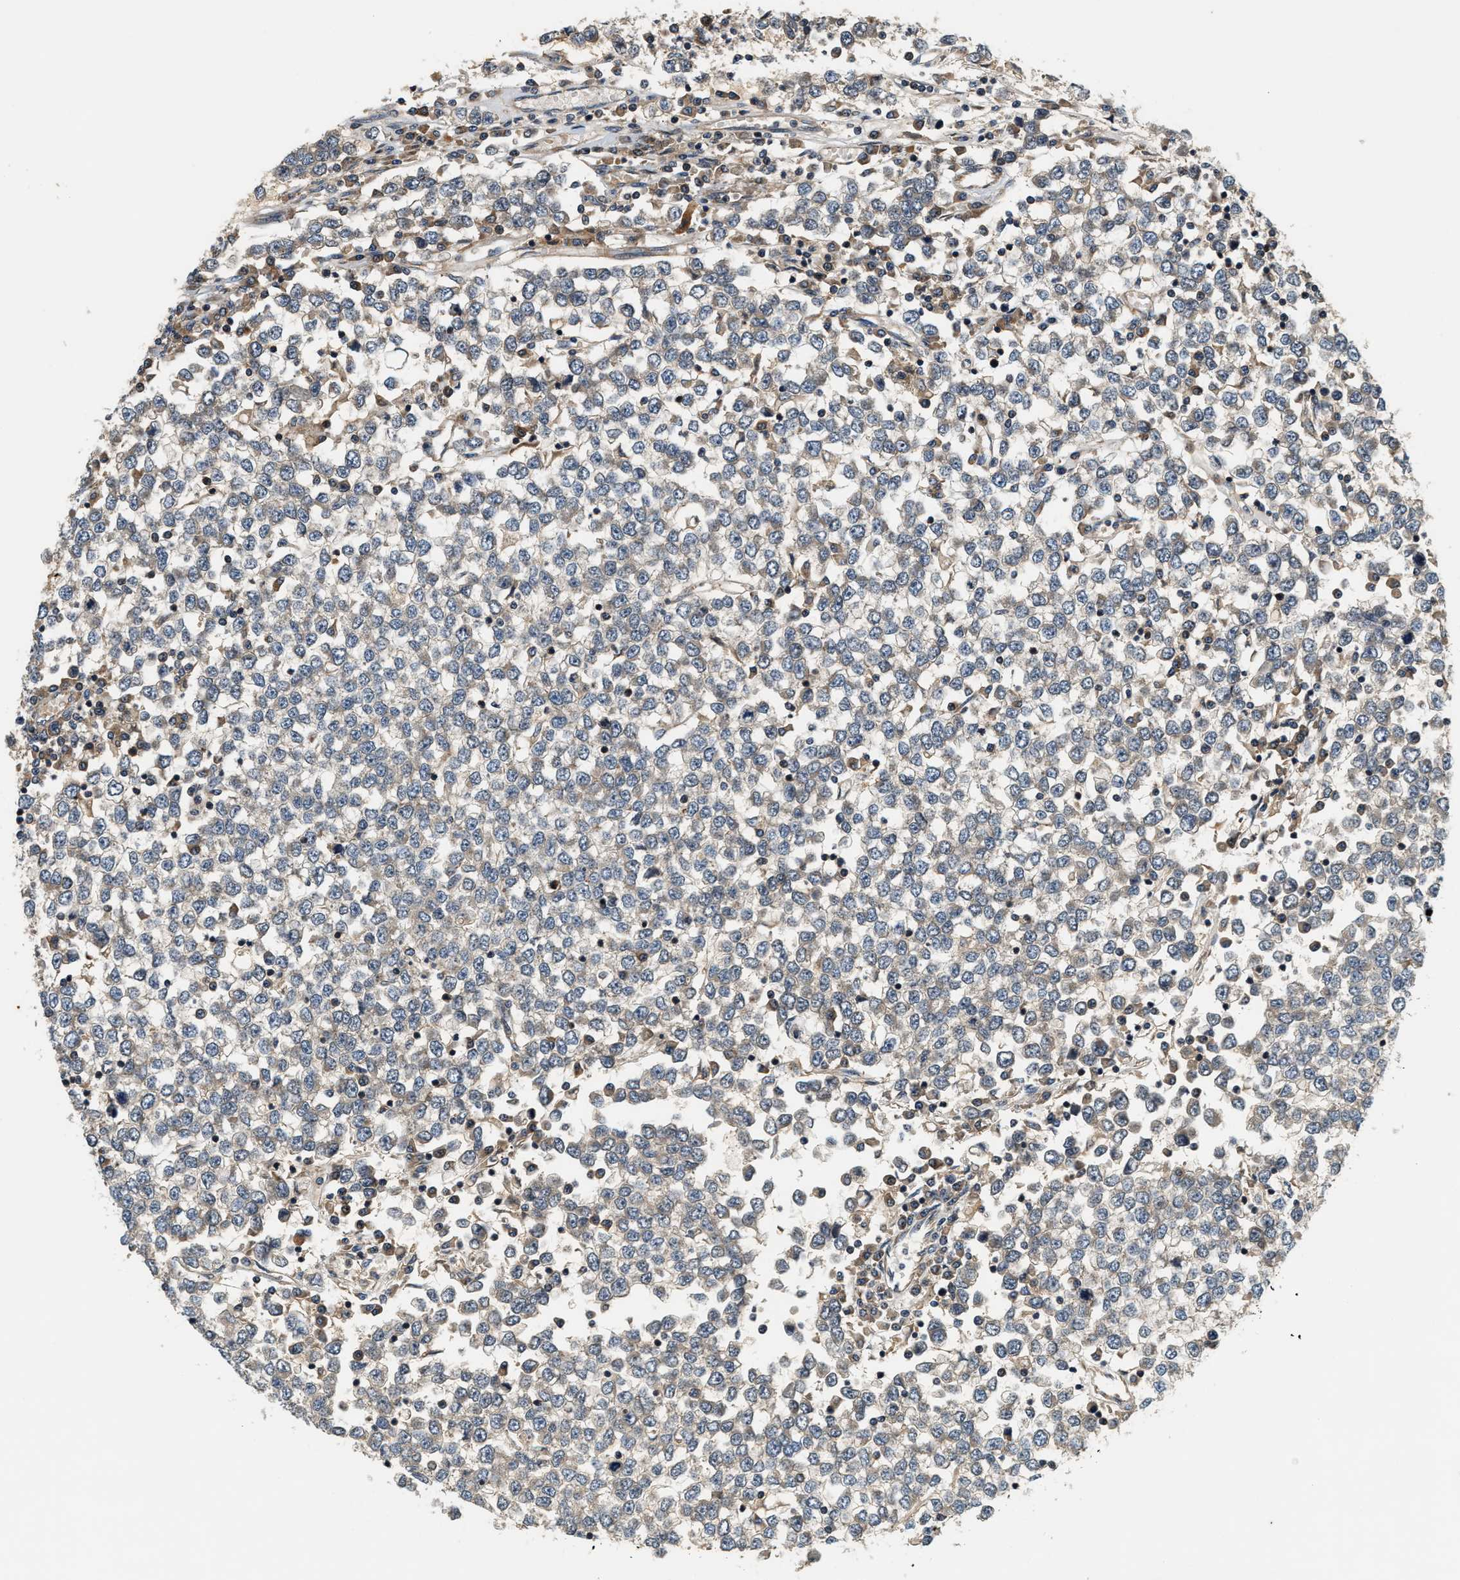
{"staining": {"intensity": "weak", "quantity": "<25%", "location": "cytoplasmic/membranous"}, "tissue": "testis cancer", "cell_type": "Tumor cells", "image_type": "cancer", "snomed": [{"axis": "morphology", "description": "Seminoma, NOS"}, {"axis": "topography", "description": "Testis"}], "caption": "Tumor cells show no significant expression in seminoma (testis).", "gene": "SAMD9", "patient": {"sex": "male", "age": 65}}